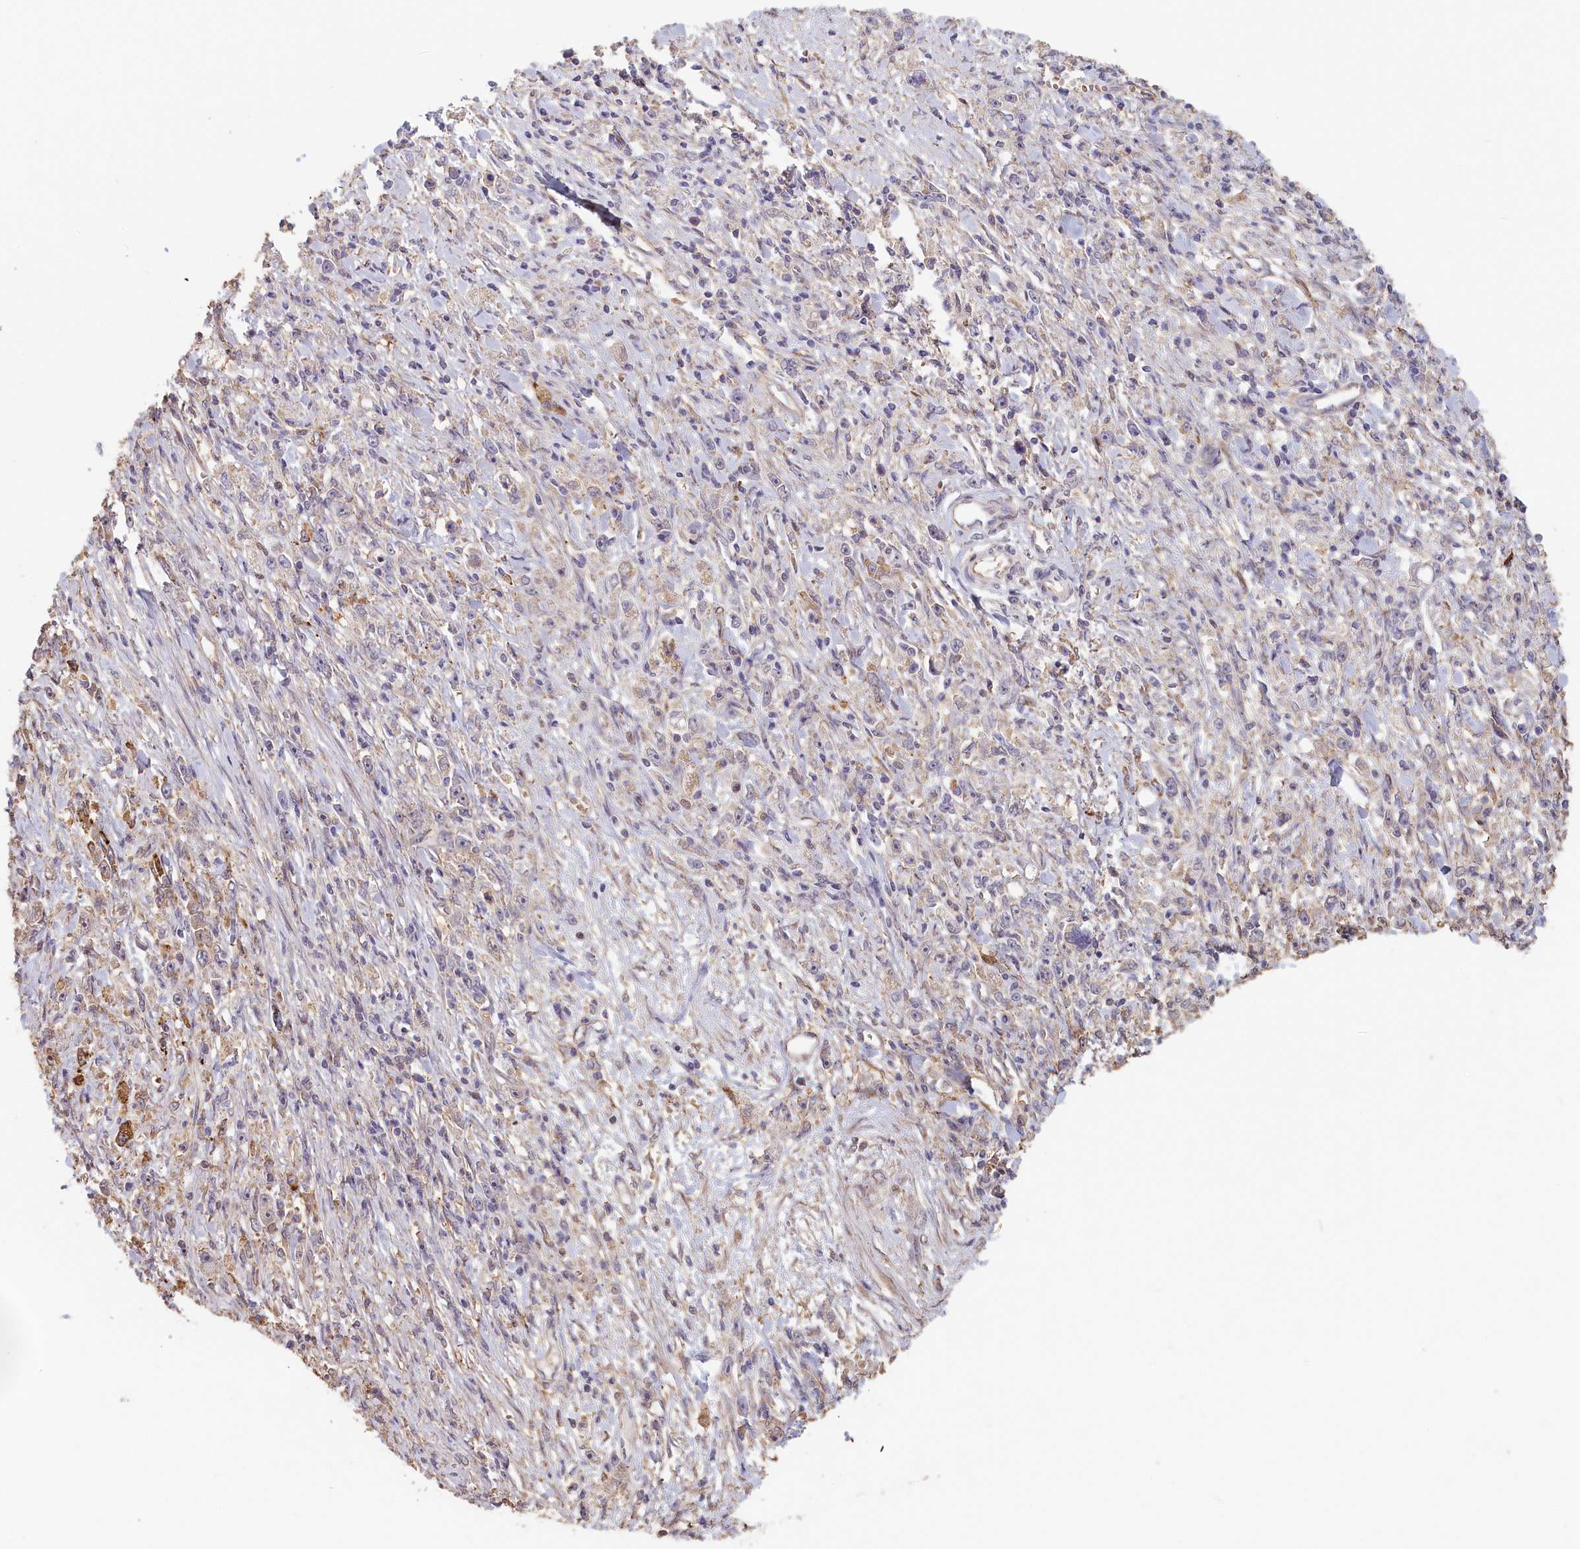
{"staining": {"intensity": "negative", "quantity": "none", "location": "none"}, "tissue": "stomach cancer", "cell_type": "Tumor cells", "image_type": "cancer", "snomed": [{"axis": "morphology", "description": "Adenocarcinoma, NOS"}, {"axis": "topography", "description": "Stomach"}], "caption": "An immunohistochemistry histopathology image of adenocarcinoma (stomach) is shown. There is no staining in tumor cells of adenocarcinoma (stomach).", "gene": "STX16", "patient": {"sex": "female", "age": 59}}